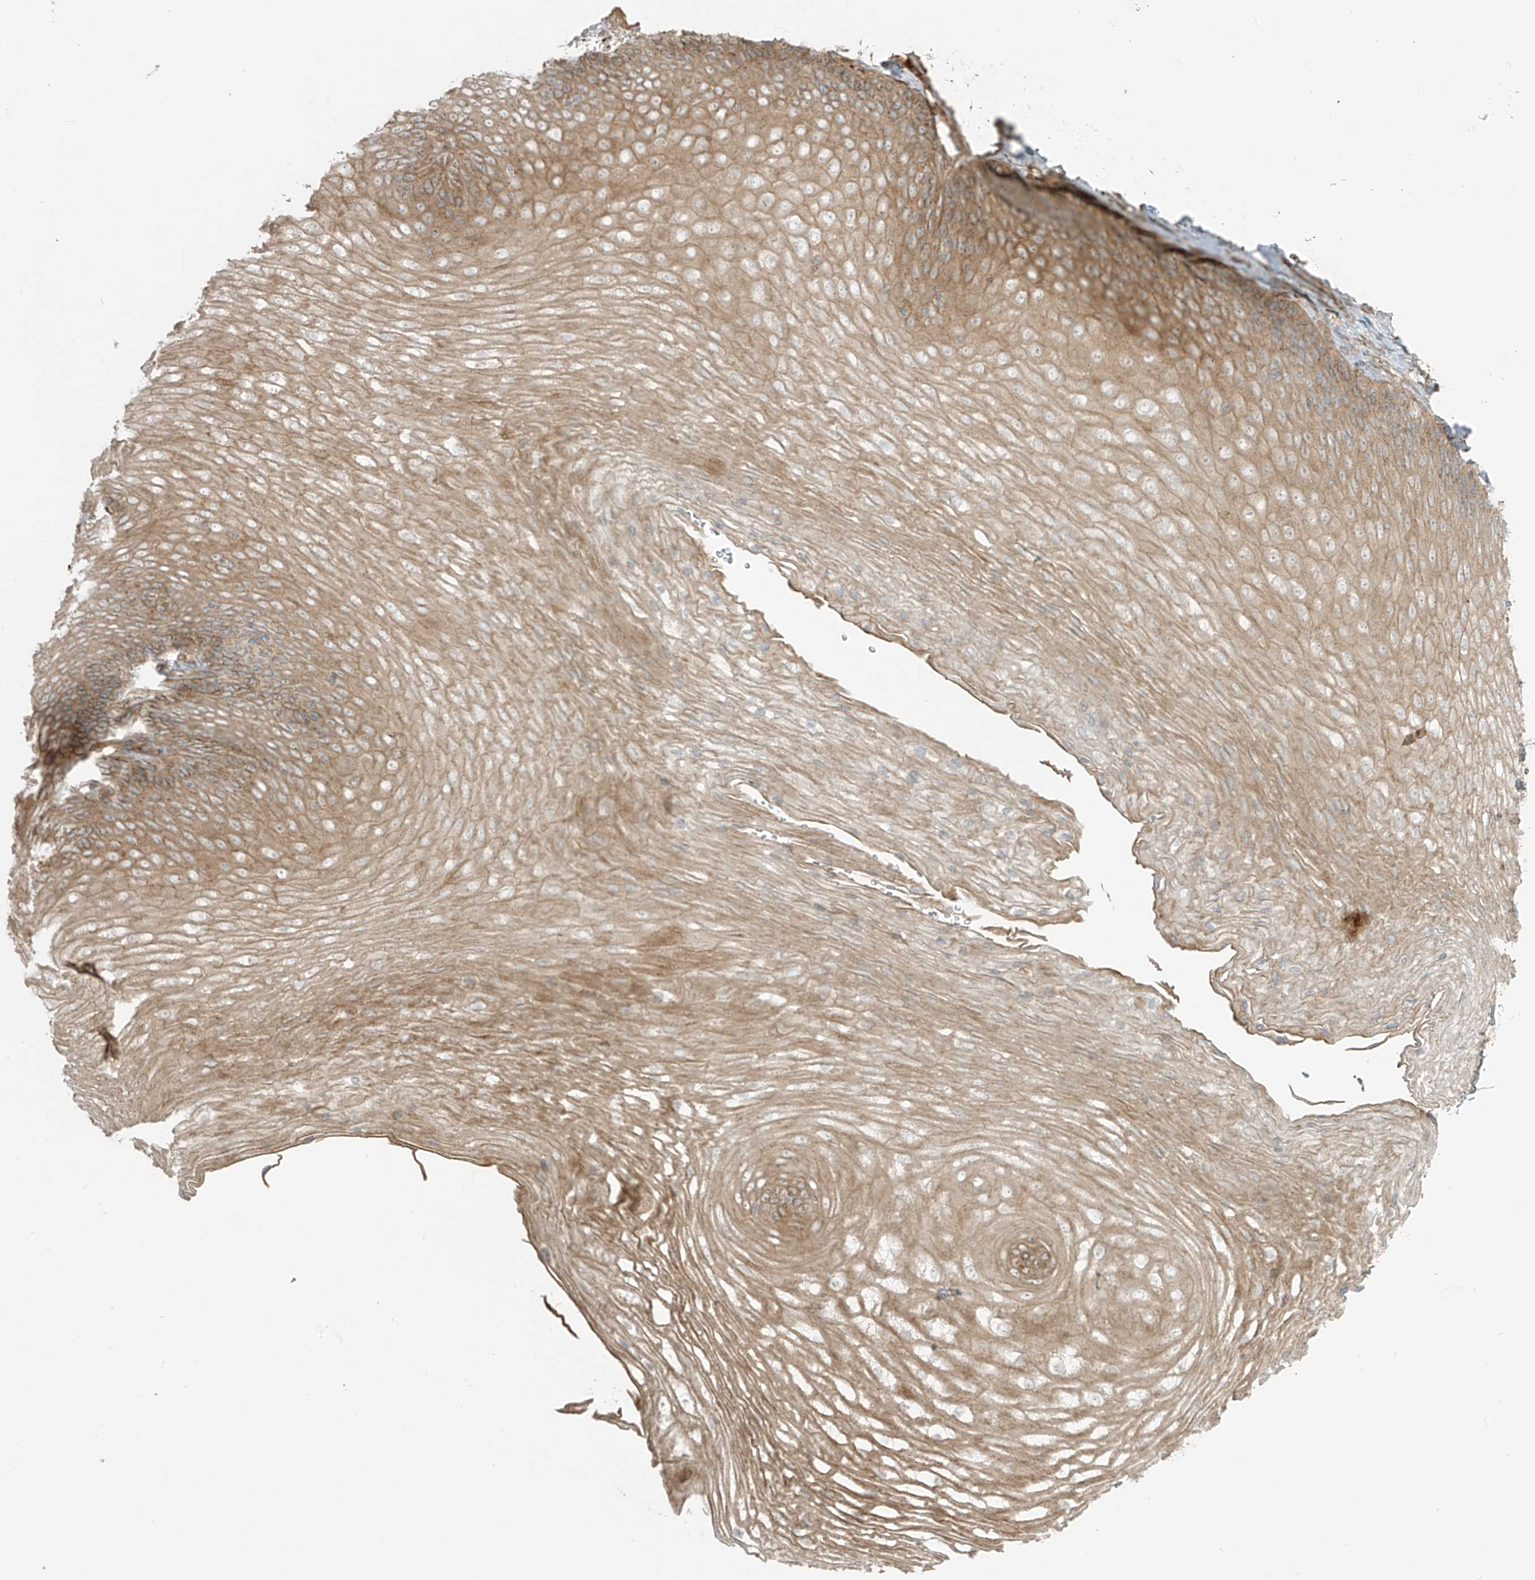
{"staining": {"intensity": "moderate", "quantity": ">75%", "location": "cytoplasmic/membranous"}, "tissue": "esophagus", "cell_type": "Squamous epithelial cells", "image_type": "normal", "snomed": [{"axis": "morphology", "description": "Normal tissue, NOS"}, {"axis": "topography", "description": "Esophagus"}], "caption": "Protein staining of unremarkable esophagus shows moderate cytoplasmic/membranous expression in about >75% of squamous epithelial cells.", "gene": "ENTR1", "patient": {"sex": "female", "age": 66}}